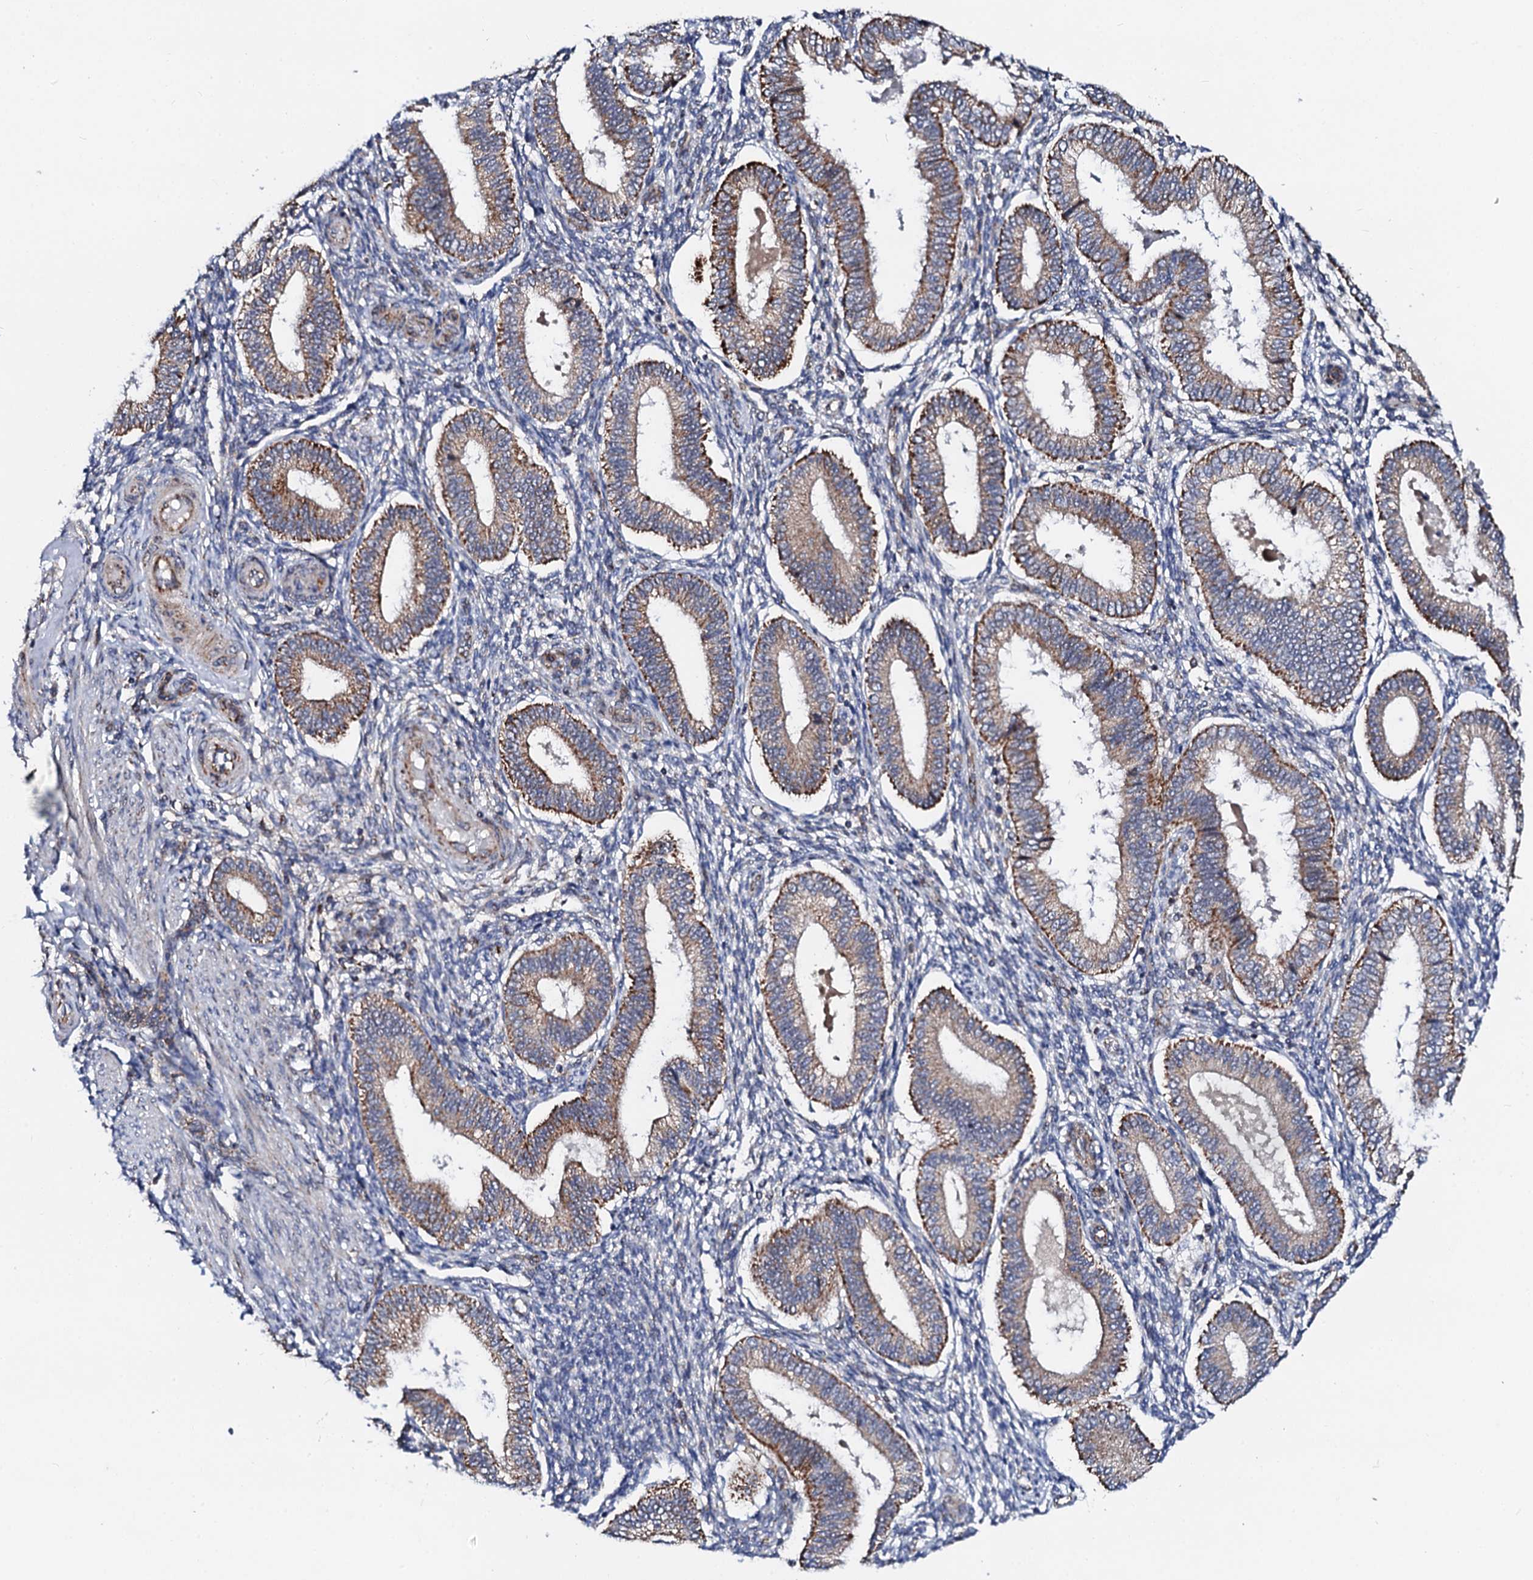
{"staining": {"intensity": "weak", "quantity": "<25%", "location": "cytoplasmic/membranous"}, "tissue": "endometrium", "cell_type": "Cells in endometrial stroma", "image_type": "normal", "snomed": [{"axis": "morphology", "description": "Normal tissue, NOS"}, {"axis": "topography", "description": "Endometrium"}], "caption": "Endometrium stained for a protein using immunohistochemistry shows no positivity cells in endometrial stroma.", "gene": "UBE3C", "patient": {"sex": "female", "age": 39}}